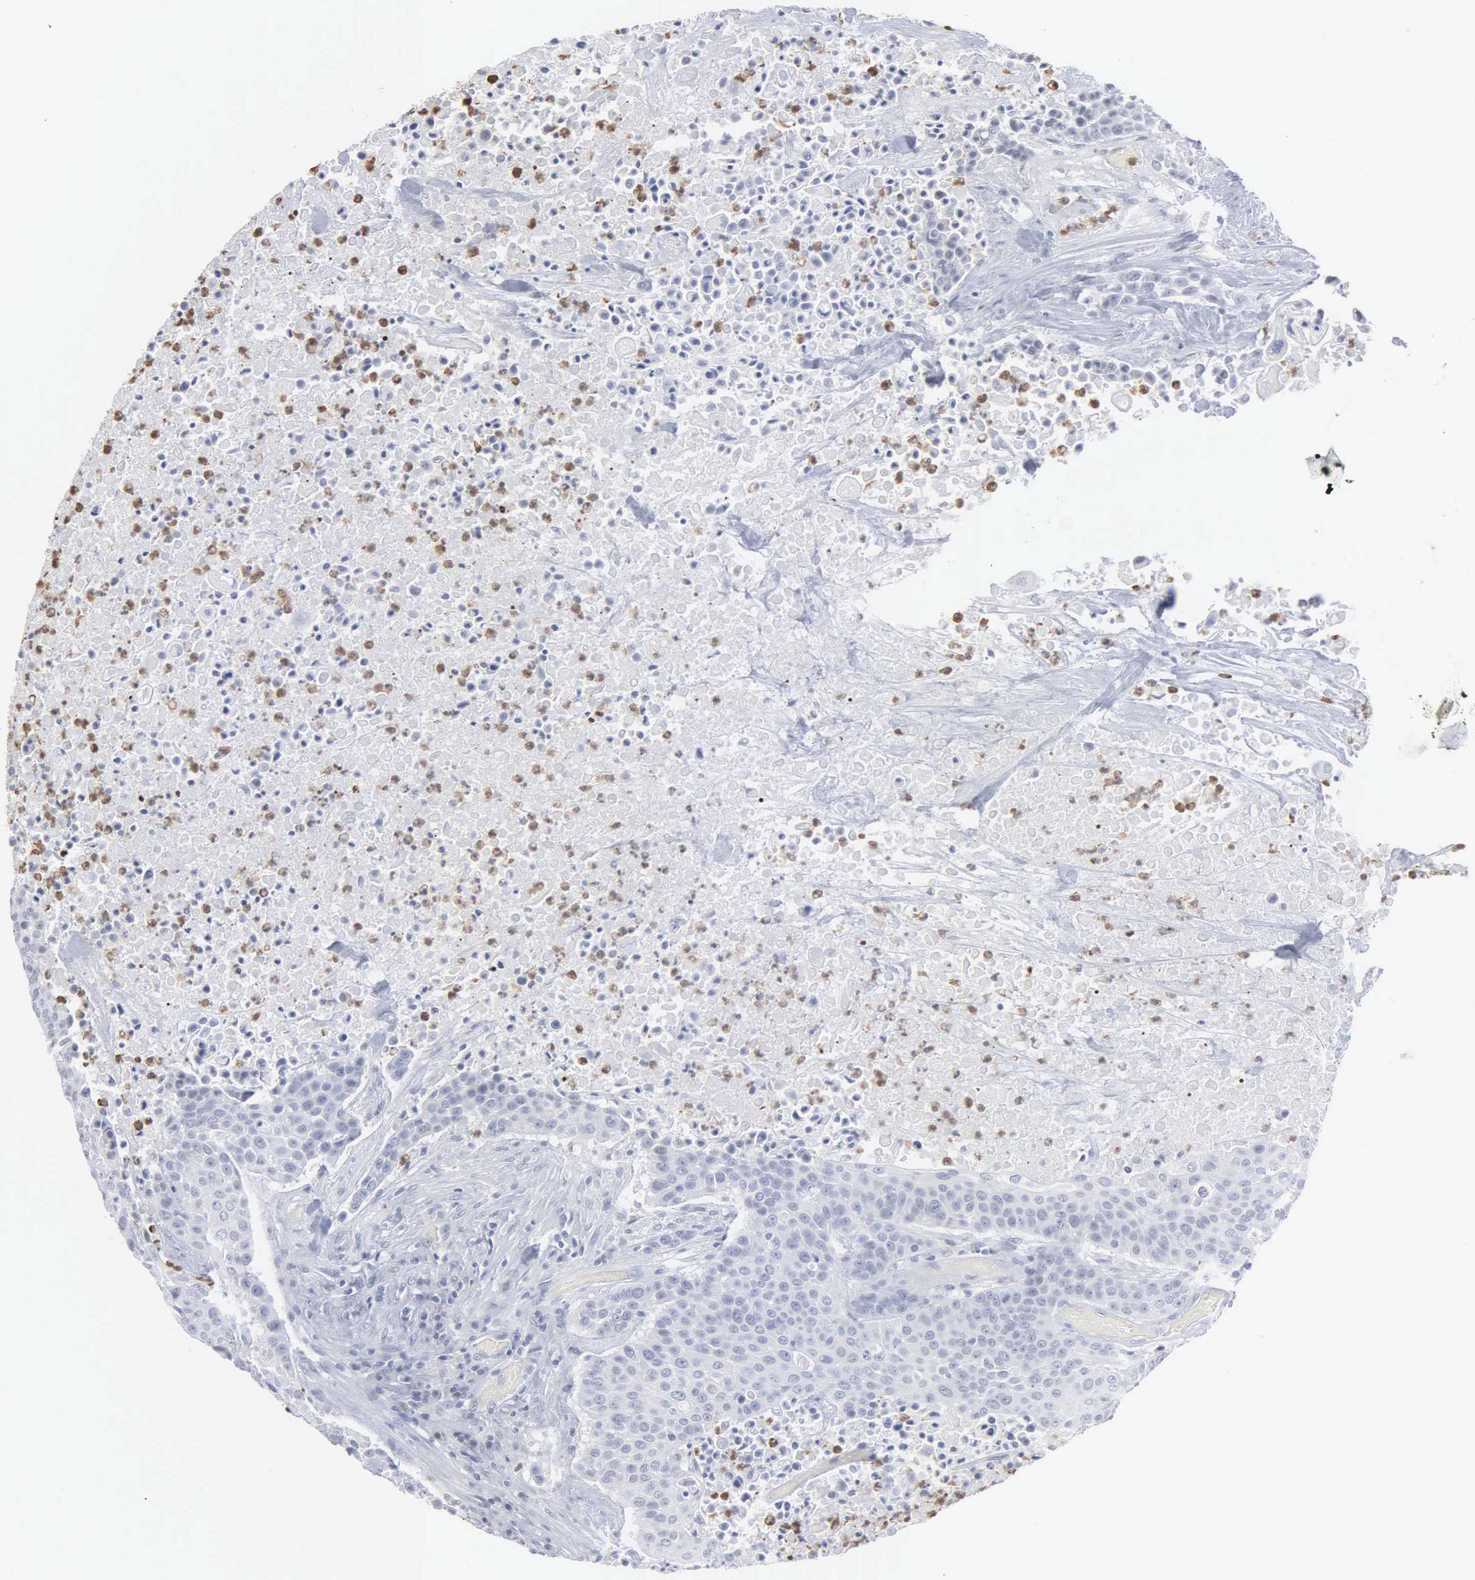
{"staining": {"intensity": "negative", "quantity": "none", "location": "none"}, "tissue": "urothelial cancer", "cell_type": "Tumor cells", "image_type": "cancer", "snomed": [{"axis": "morphology", "description": "Urothelial carcinoma, High grade"}, {"axis": "topography", "description": "Urinary bladder"}], "caption": "DAB immunohistochemical staining of human urothelial cancer shows no significant staining in tumor cells.", "gene": "SPIN3", "patient": {"sex": "male", "age": 74}}